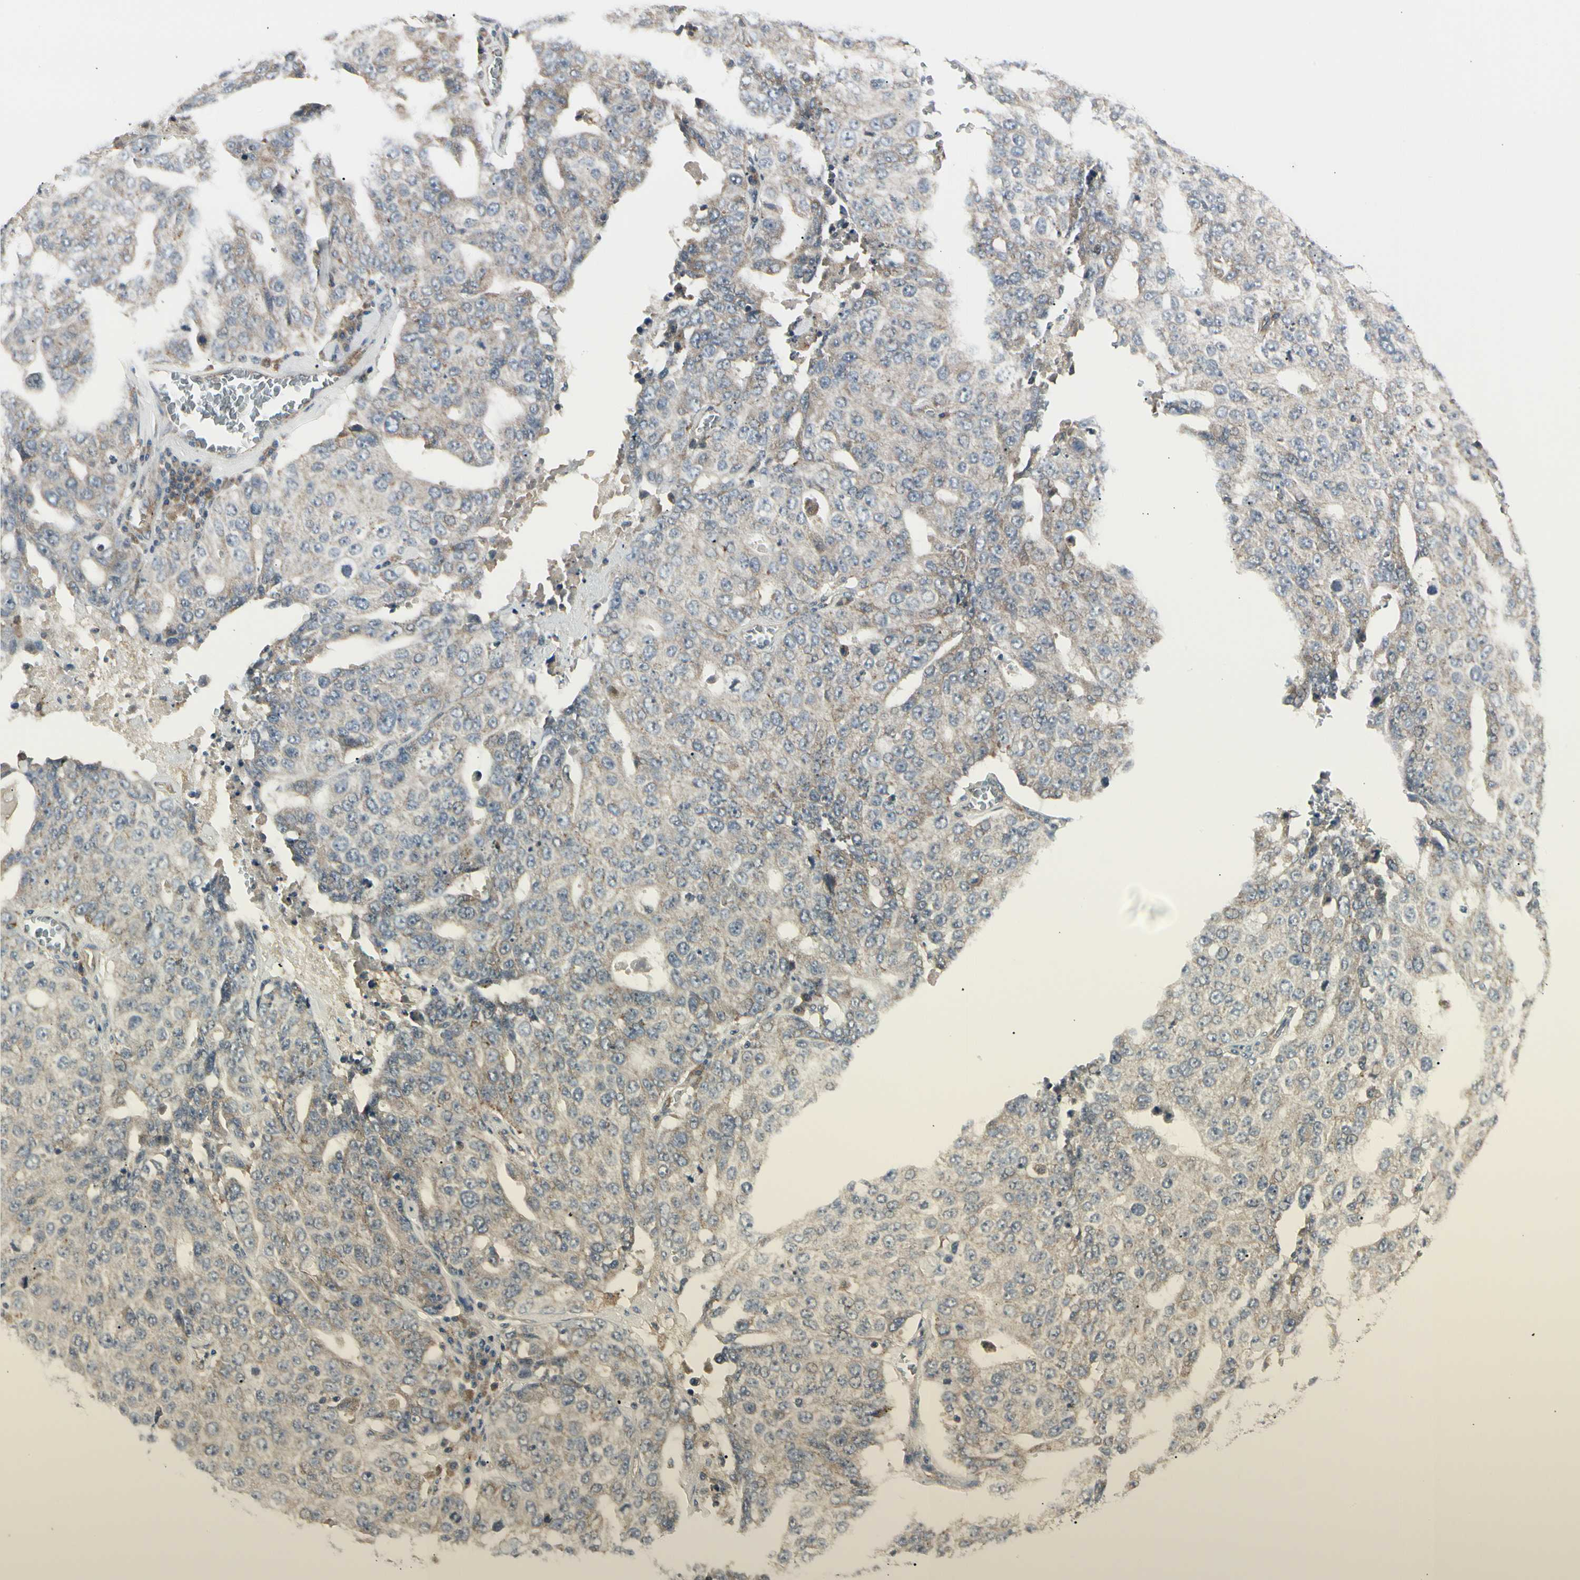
{"staining": {"intensity": "weak", "quantity": "25%-75%", "location": "cytoplasmic/membranous"}, "tissue": "ovarian cancer", "cell_type": "Tumor cells", "image_type": "cancer", "snomed": [{"axis": "morphology", "description": "Carcinoma, endometroid"}, {"axis": "topography", "description": "Ovary"}], "caption": "Immunohistochemistry (IHC) of ovarian cancer (endometroid carcinoma) shows low levels of weak cytoplasmic/membranous expression in about 25%-75% of tumor cells.", "gene": "GRN", "patient": {"sex": "female", "age": 62}}